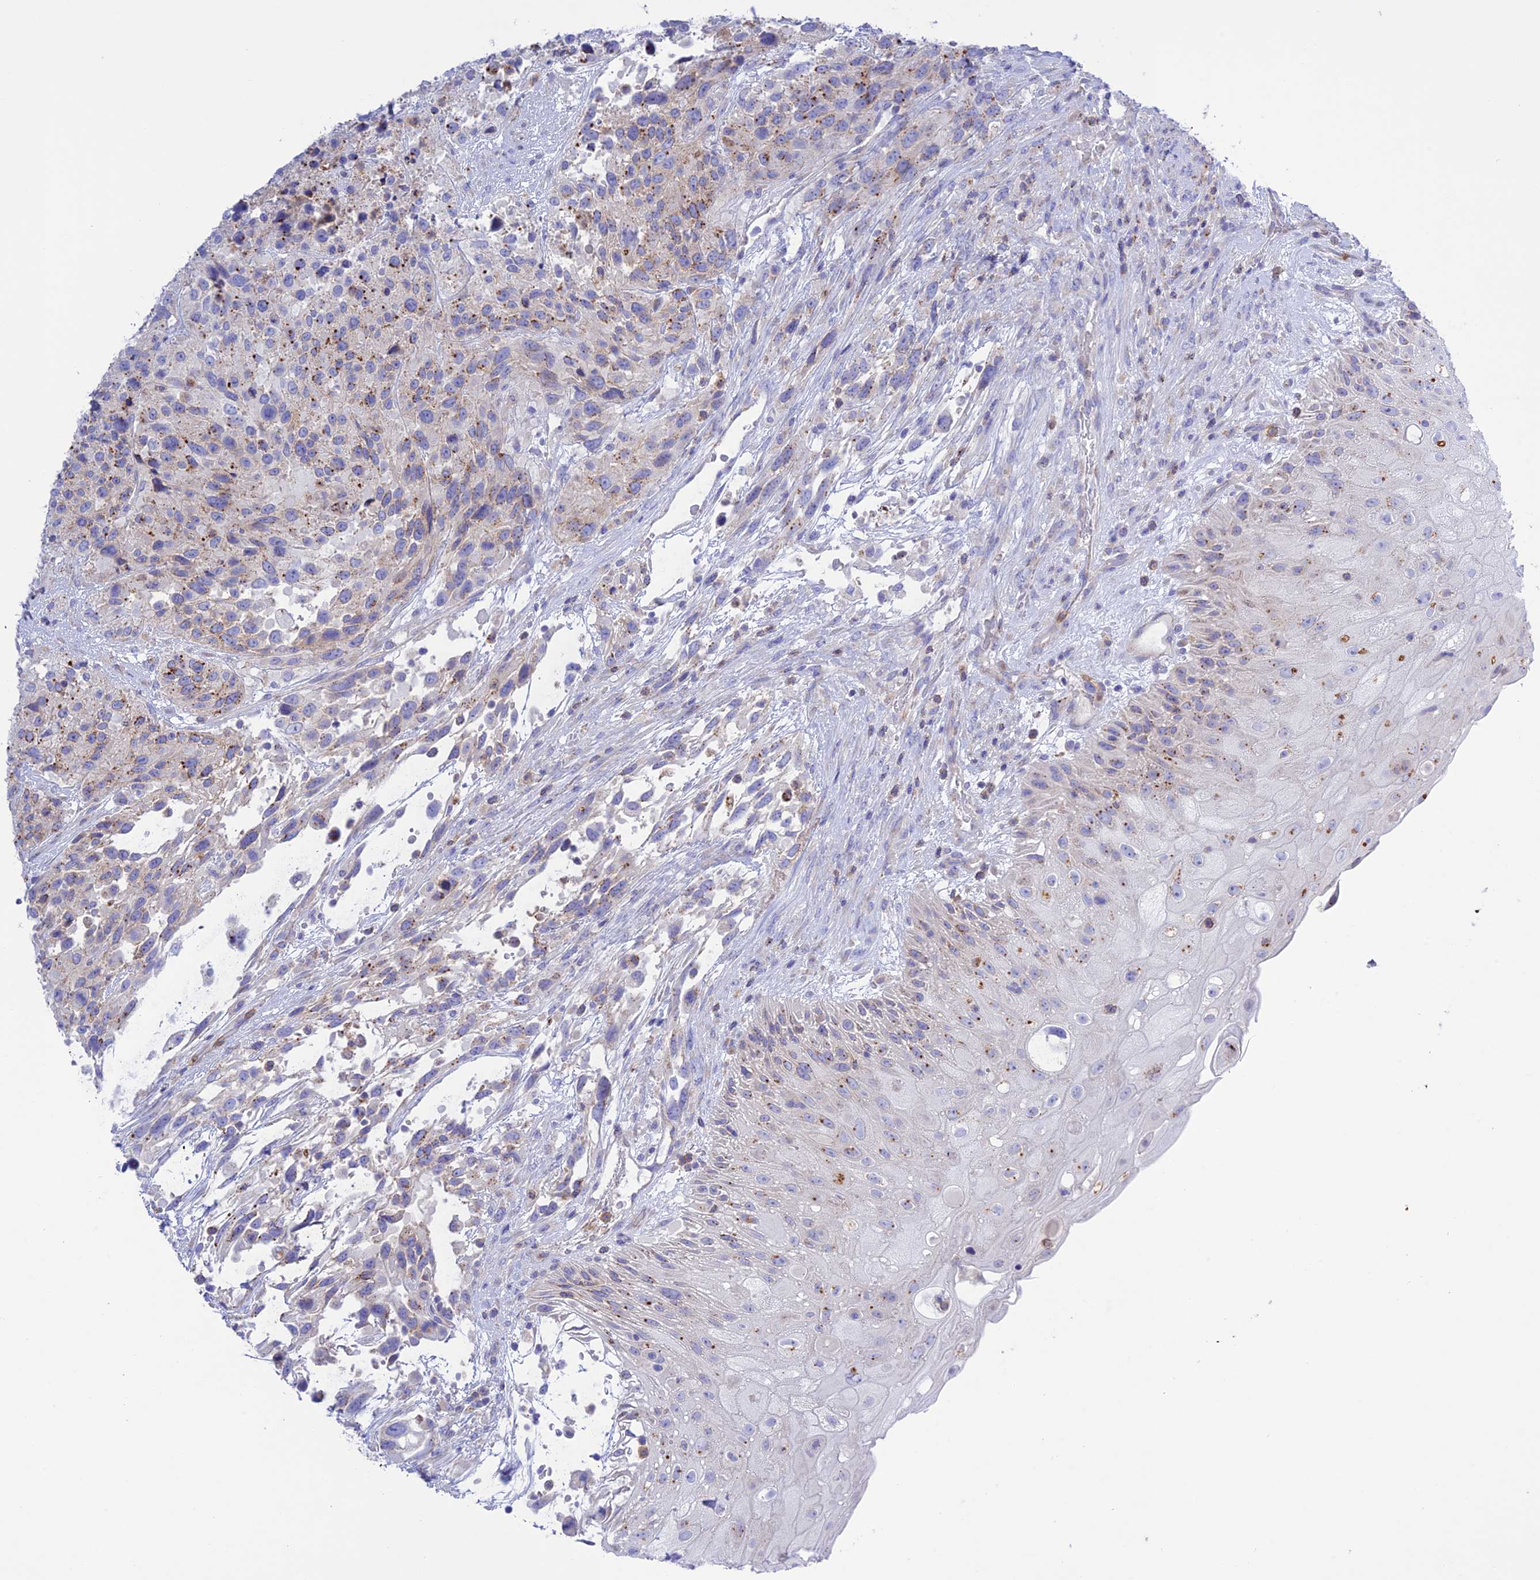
{"staining": {"intensity": "weak", "quantity": "<25%", "location": "cytoplasmic/membranous"}, "tissue": "urothelial cancer", "cell_type": "Tumor cells", "image_type": "cancer", "snomed": [{"axis": "morphology", "description": "Urothelial carcinoma, High grade"}, {"axis": "topography", "description": "Urinary bladder"}], "caption": "Tumor cells are negative for brown protein staining in high-grade urothelial carcinoma.", "gene": "CHSY3", "patient": {"sex": "female", "age": 70}}